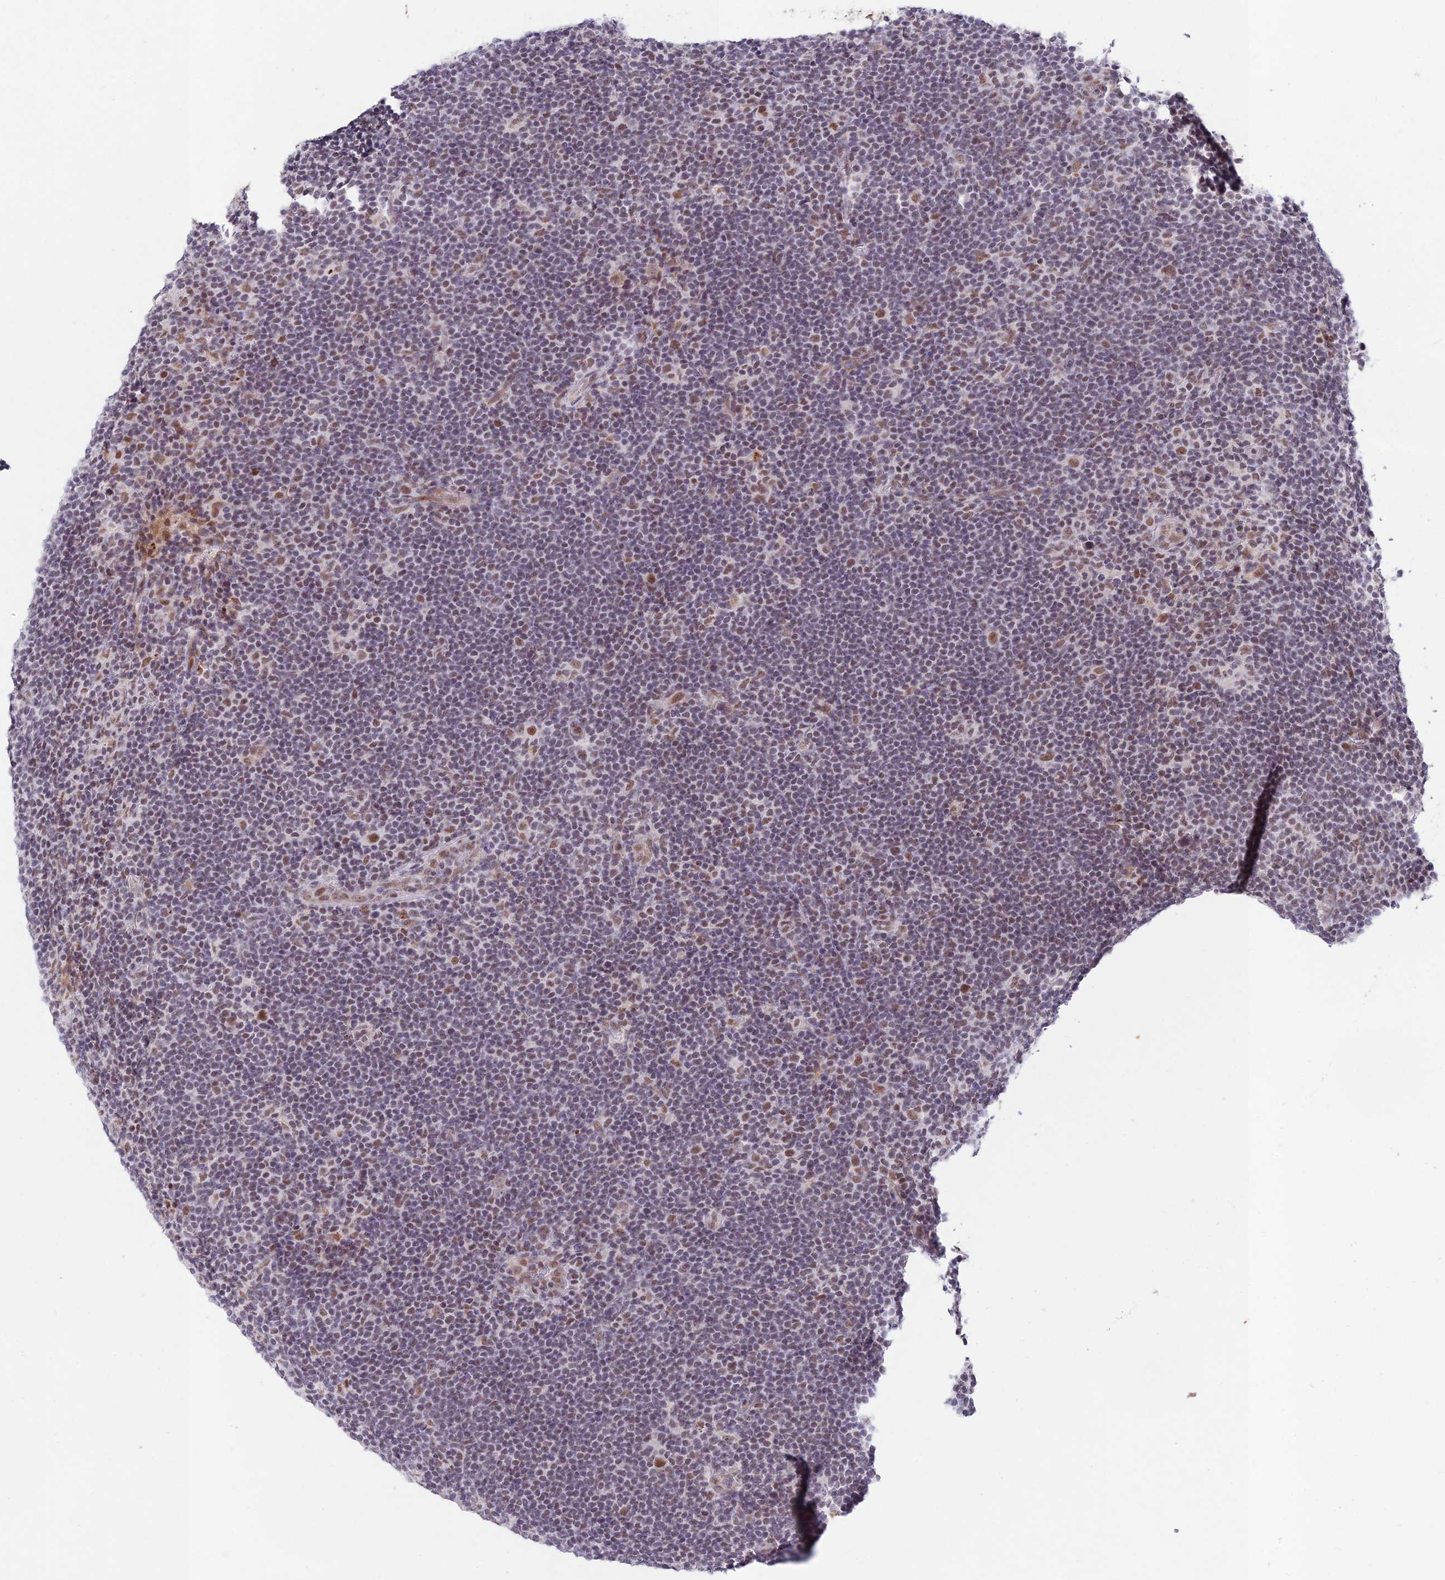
{"staining": {"intensity": "moderate", "quantity": ">75%", "location": "nuclear"}, "tissue": "lymphoma", "cell_type": "Tumor cells", "image_type": "cancer", "snomed": [{"axis": "morphology", "description": "Hodgkin's disease, NOS"}, {"axis": "topography", "description": "Lymph node"}], "caption": "A medium amount of moderate nuclear staining is appreciated in about >75% of tumor cells in lymphoma tissue. The protein is stained brown, and the nuclei are stained in blue (DAB (3,3'-diaminobenzidine) IHC with brightfield microscopy, high magnification).", "gene": "RAVER1", "patient": {"sex": "female", "age": 57}}